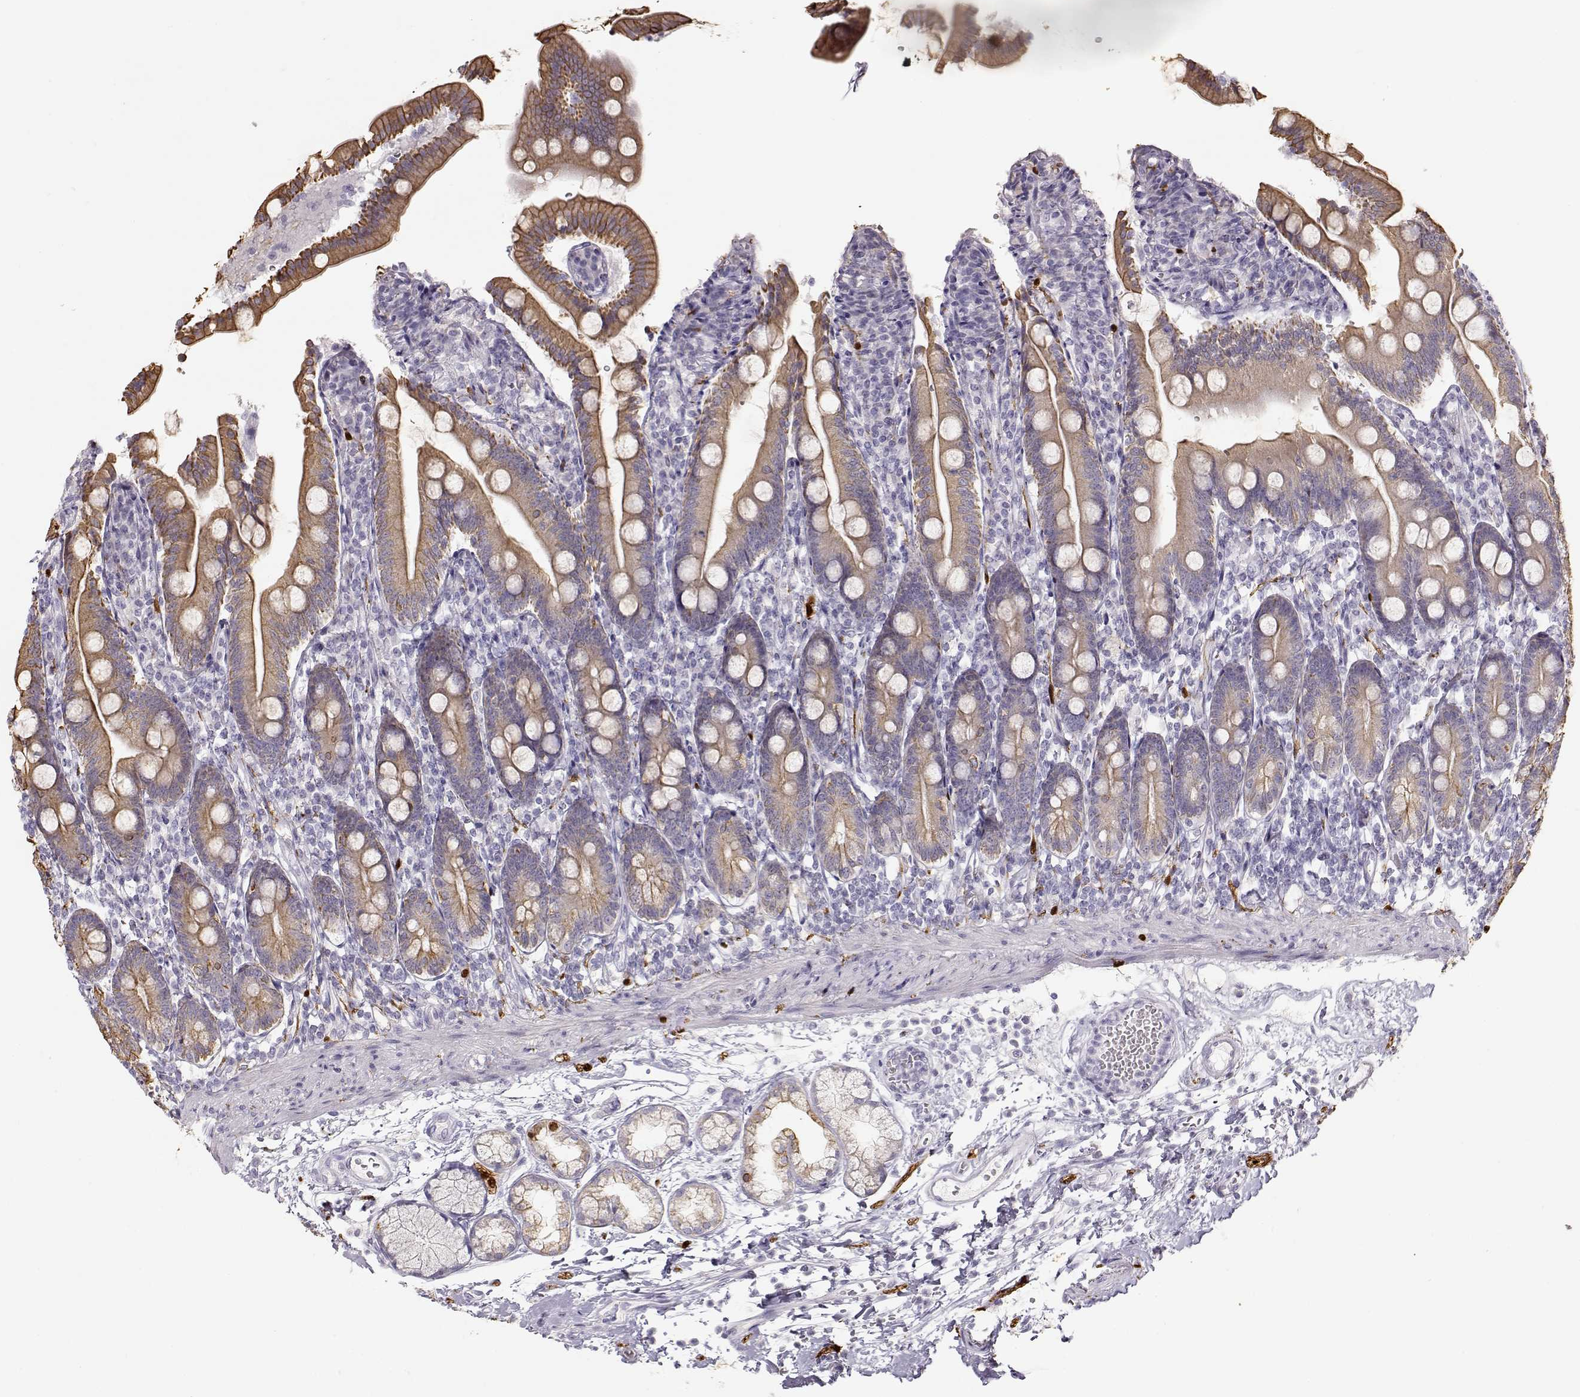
{"staining": {"intensity": "moderate", "quantity": ">75%", "location": "cytoplasmic/membranous"}, "tissue": "duodenum", "cell_type": "Glandular cells", "image_type": "normal", "snomed": [{"axis": "morphology", "description": "Normal tissue, NOS"}, {"axis": "topography", "description": "Duodenum"}], "caption": "The histopathology image displays staining of benign duodenum, revealing moderate cytoplasmic/membranous protein positivity (brown color) within glandular cells. The protein of interest is shown in brown color, while the nuclei are stained blue.", "gene": "S100B", "patient": {"sex": "female", "age": 67}}